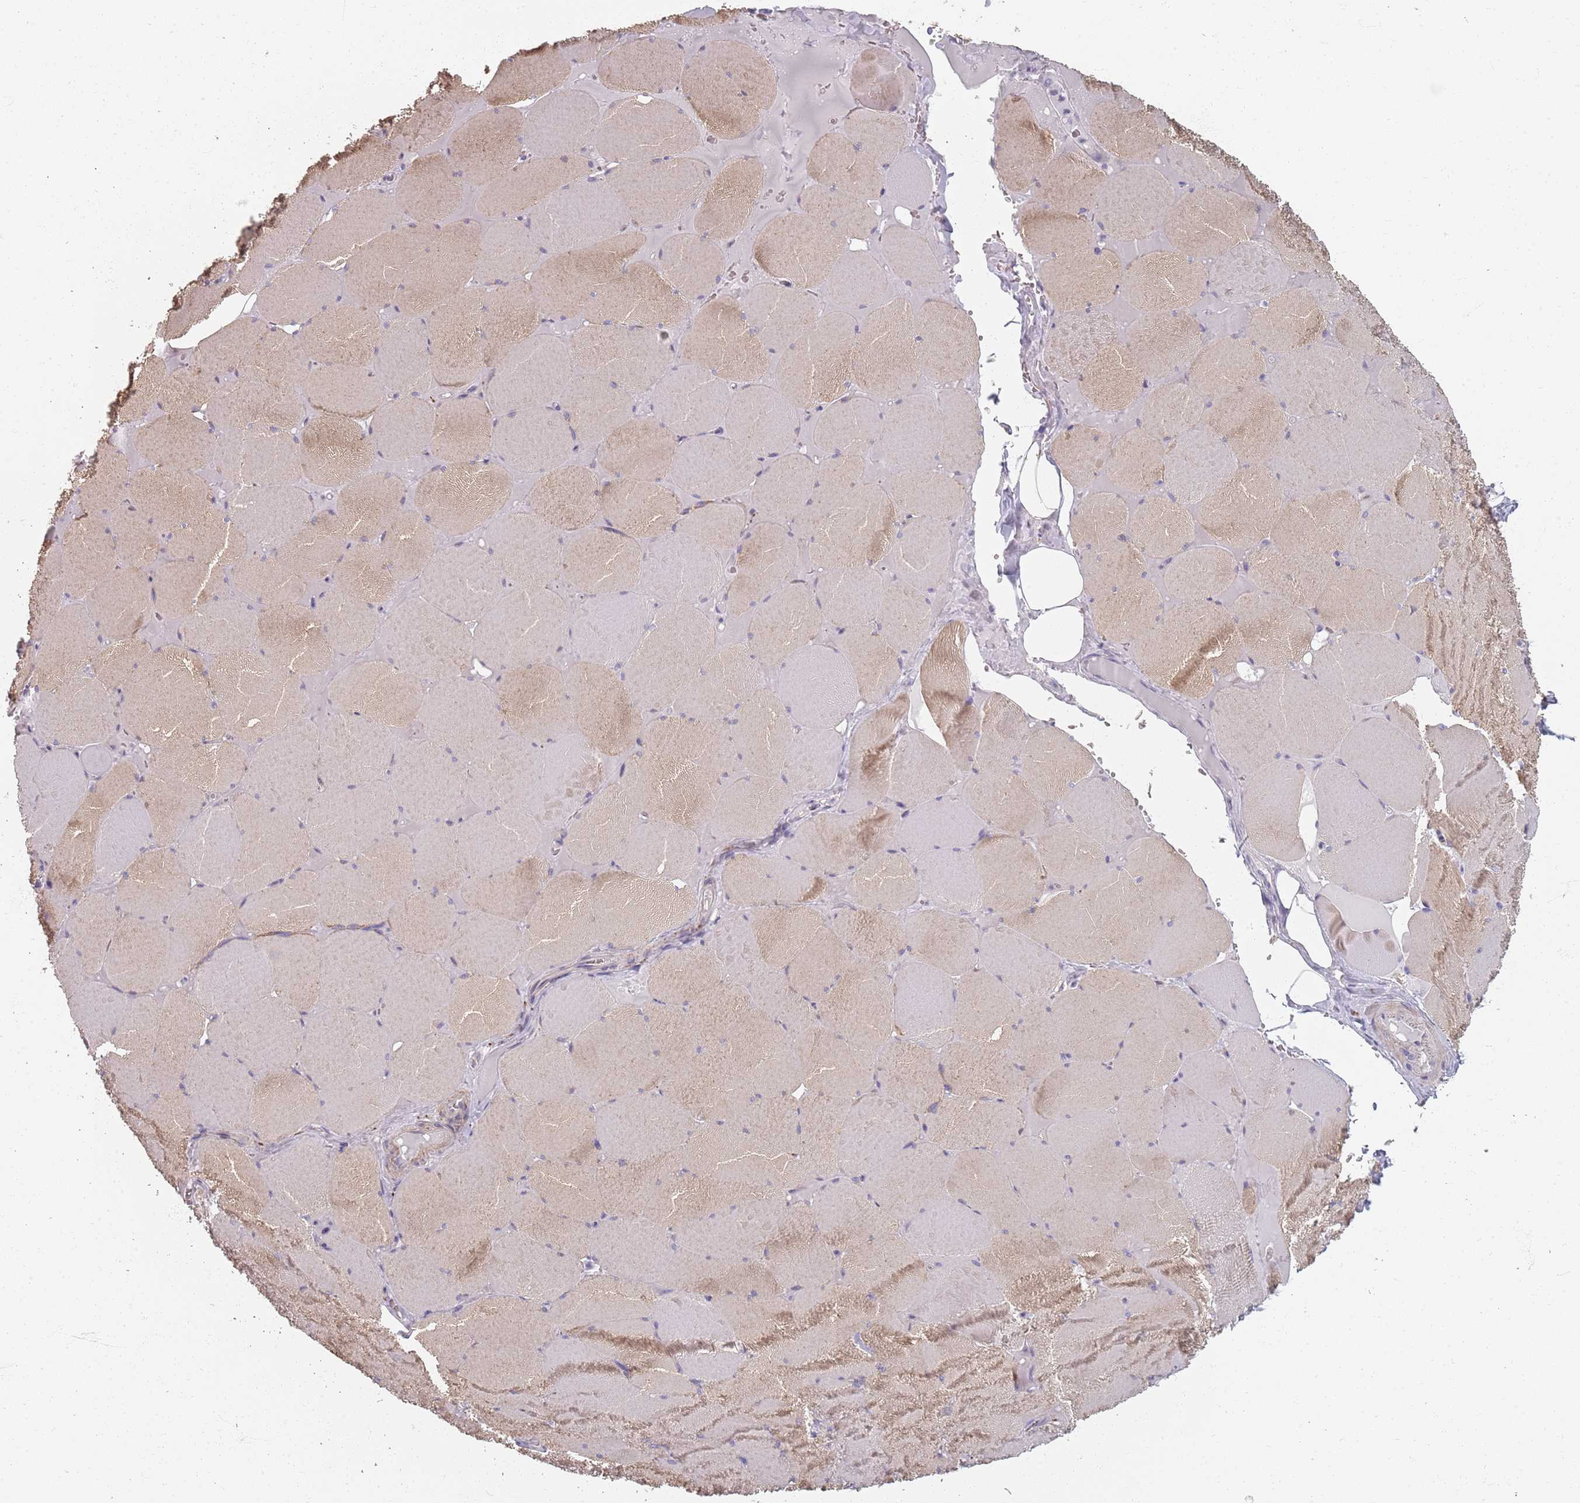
{"staining": {"intensity": "moderate", "quantity": "<25%", "location": "cytoplasmic/membranous"}, "tissue": "skeletal muscle", "cell_type": "Myocytes", "image_type": "normal", "snomed": [{"axis": "morphology", "description": "Normal tissue, NOS"}, {"axis": "topography", "description": "Skeletal muscle"}, {"axis": "topography", "description": "Head-Neck"}], "caption": "This micrograph shows IHC staining of normal human skeletal muscle, with low moderate cytoplasmic/membranous expression in about <25% of myocytes.", "gene": "SYNGR3", "patient": {"sex": "male", "age": 66}}